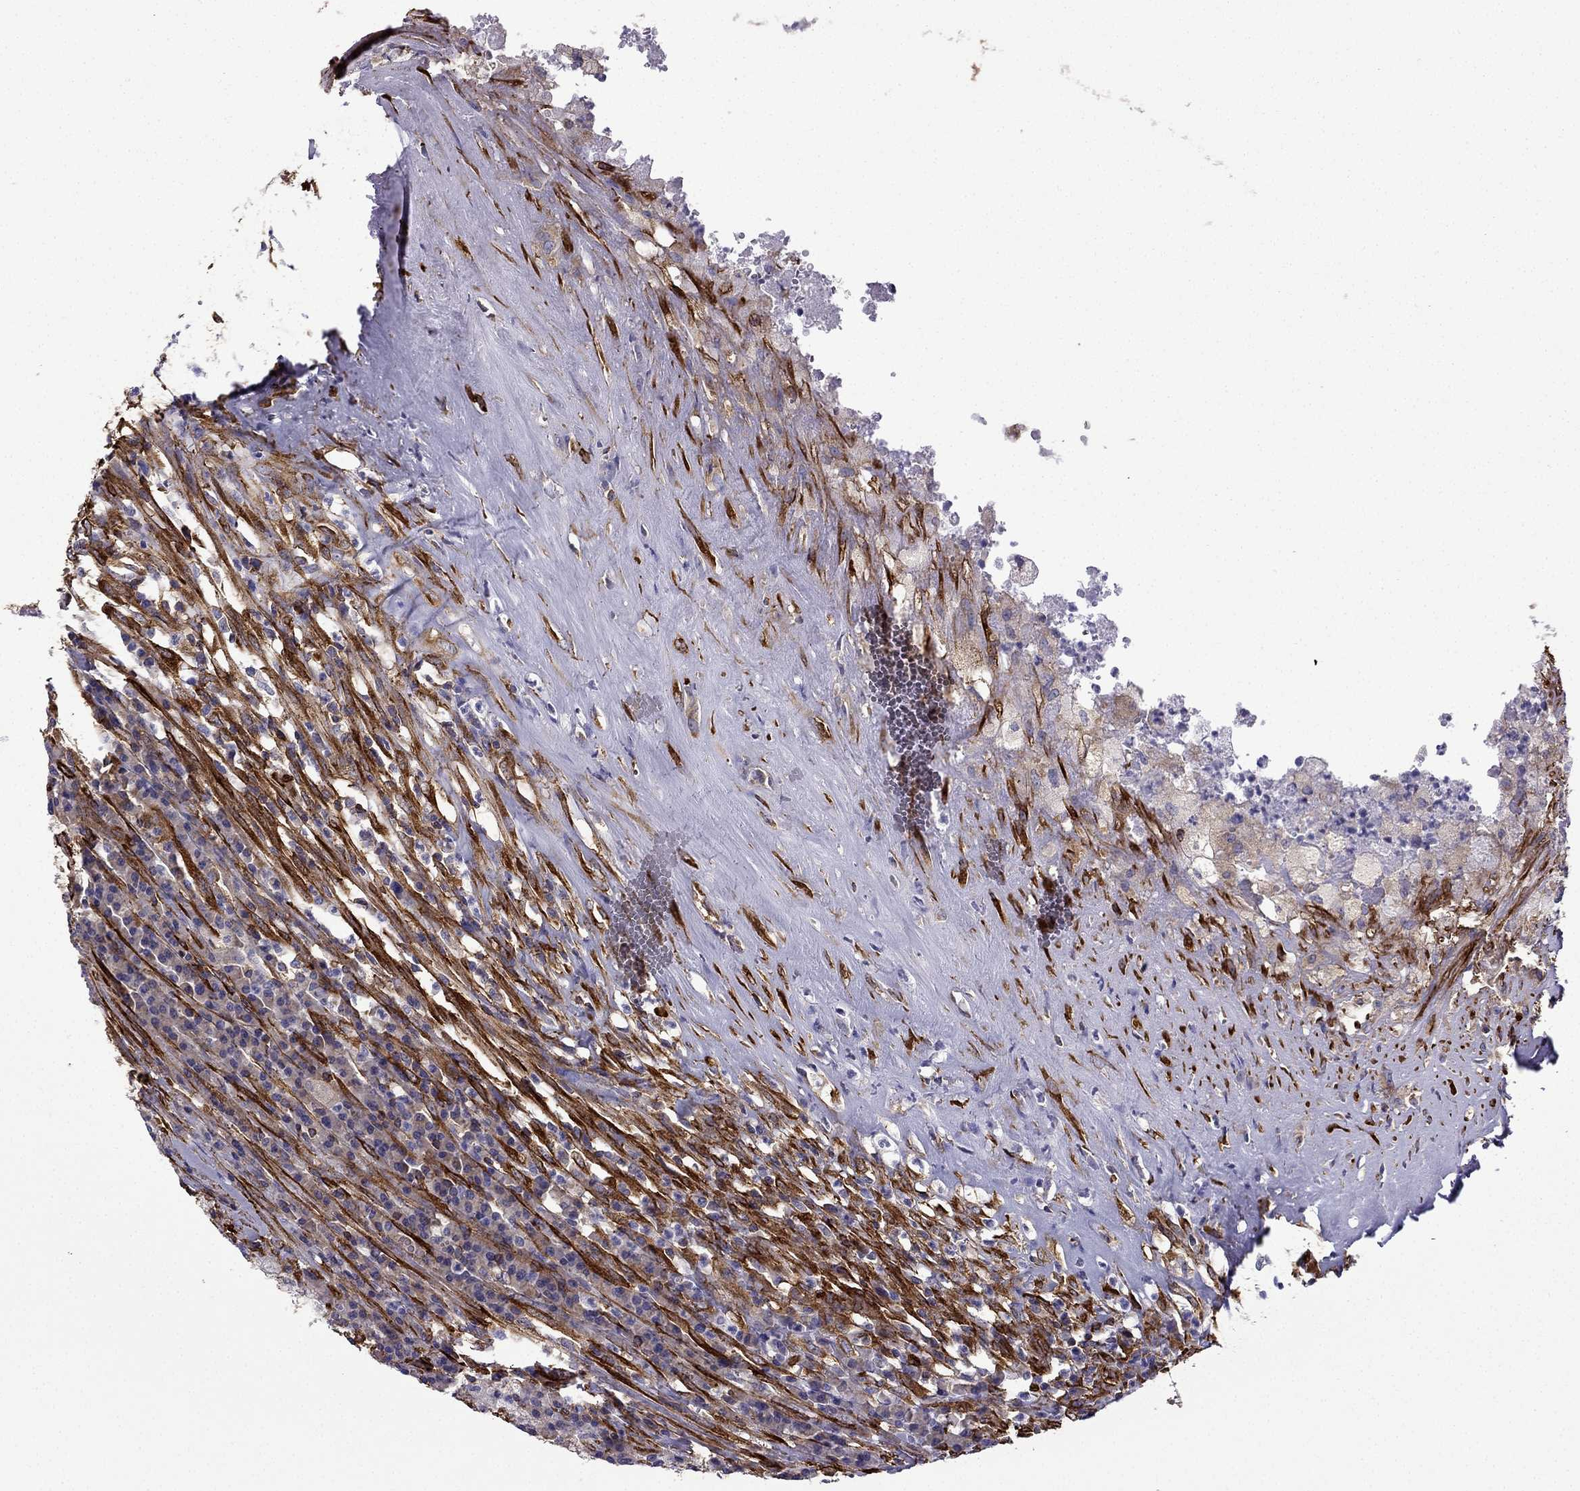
{"staining": {"intensity": "moderate", "quantity": "<25%", "location": "cytoplasmic/membranous"}, "tissue": "testis cancer", "cell_type": "Tumor cells", "image_type": "cancer", "snomed": [{"axis": "morphology", "description": "Necrosis, NOS"}, {"axis": "morphology", "description": "Carcinoma, Embryonal, NOS"}, {"axis": "topography", "description": "Testis"}], "caption": "The photomicrograph reveals a brown stain indicating the presence of a protein in the cytoplasmic/membranous of tumor cells in testis cancer.", "gene": "MAP4", "patient": {"sex": "male", "age": 19}}